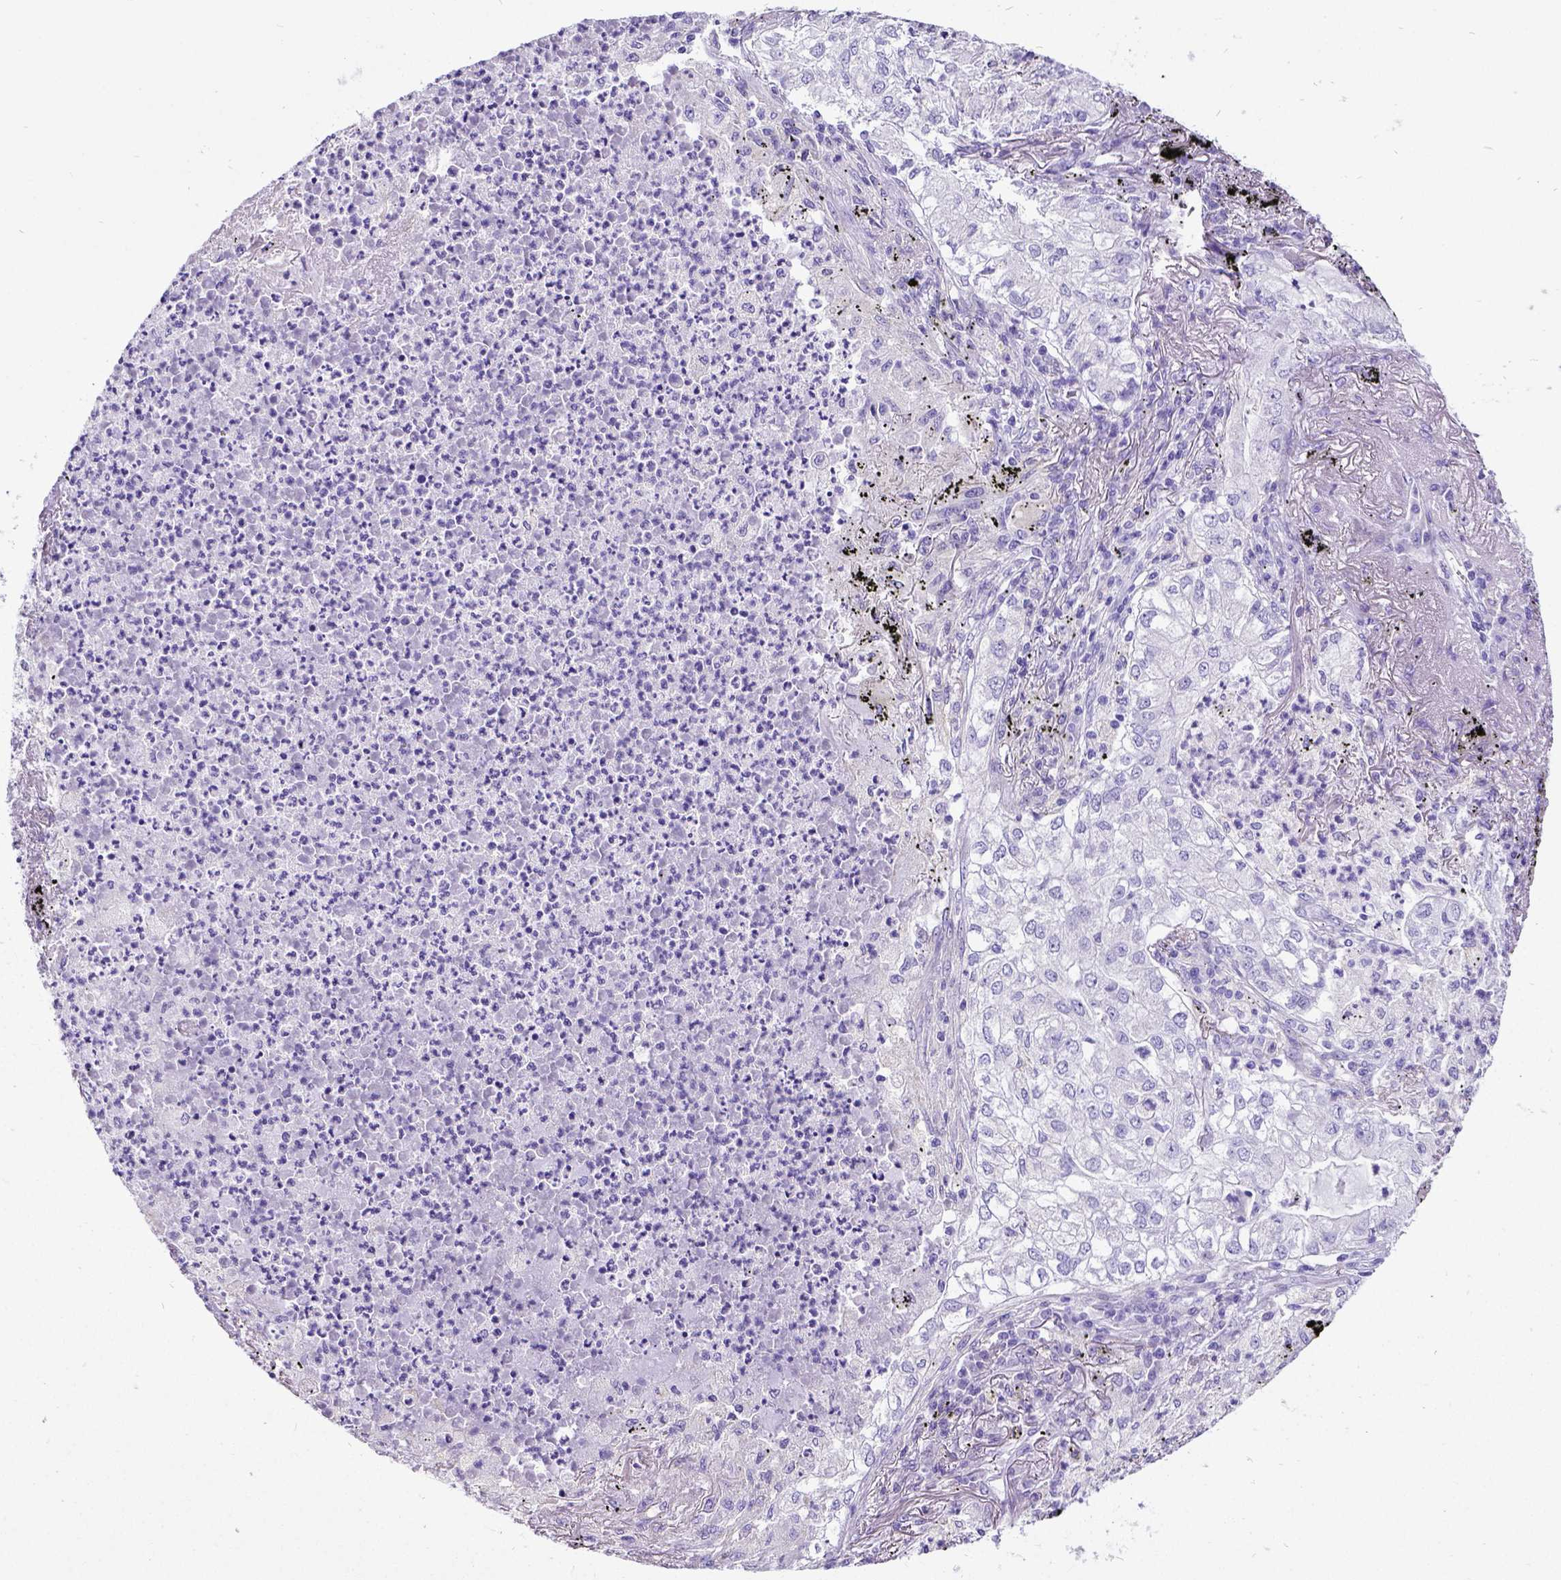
{"staining": {"intensity": "negative", "quantity": "none", "location": "none"}, "tissue": "lung cancer", "cell_type": "Tumor cells", "image_type": "cancer", "snomed": [{"axis": "morphology", "description": "Adenocarcinoma, NOS"}, {"axis": "topography", "description": "Lung"}], "caption": "There is no significant staining in tumor cells of lung cancer.", "gene": "SATB2", "patient": {"sex": "female", "age": 73}}